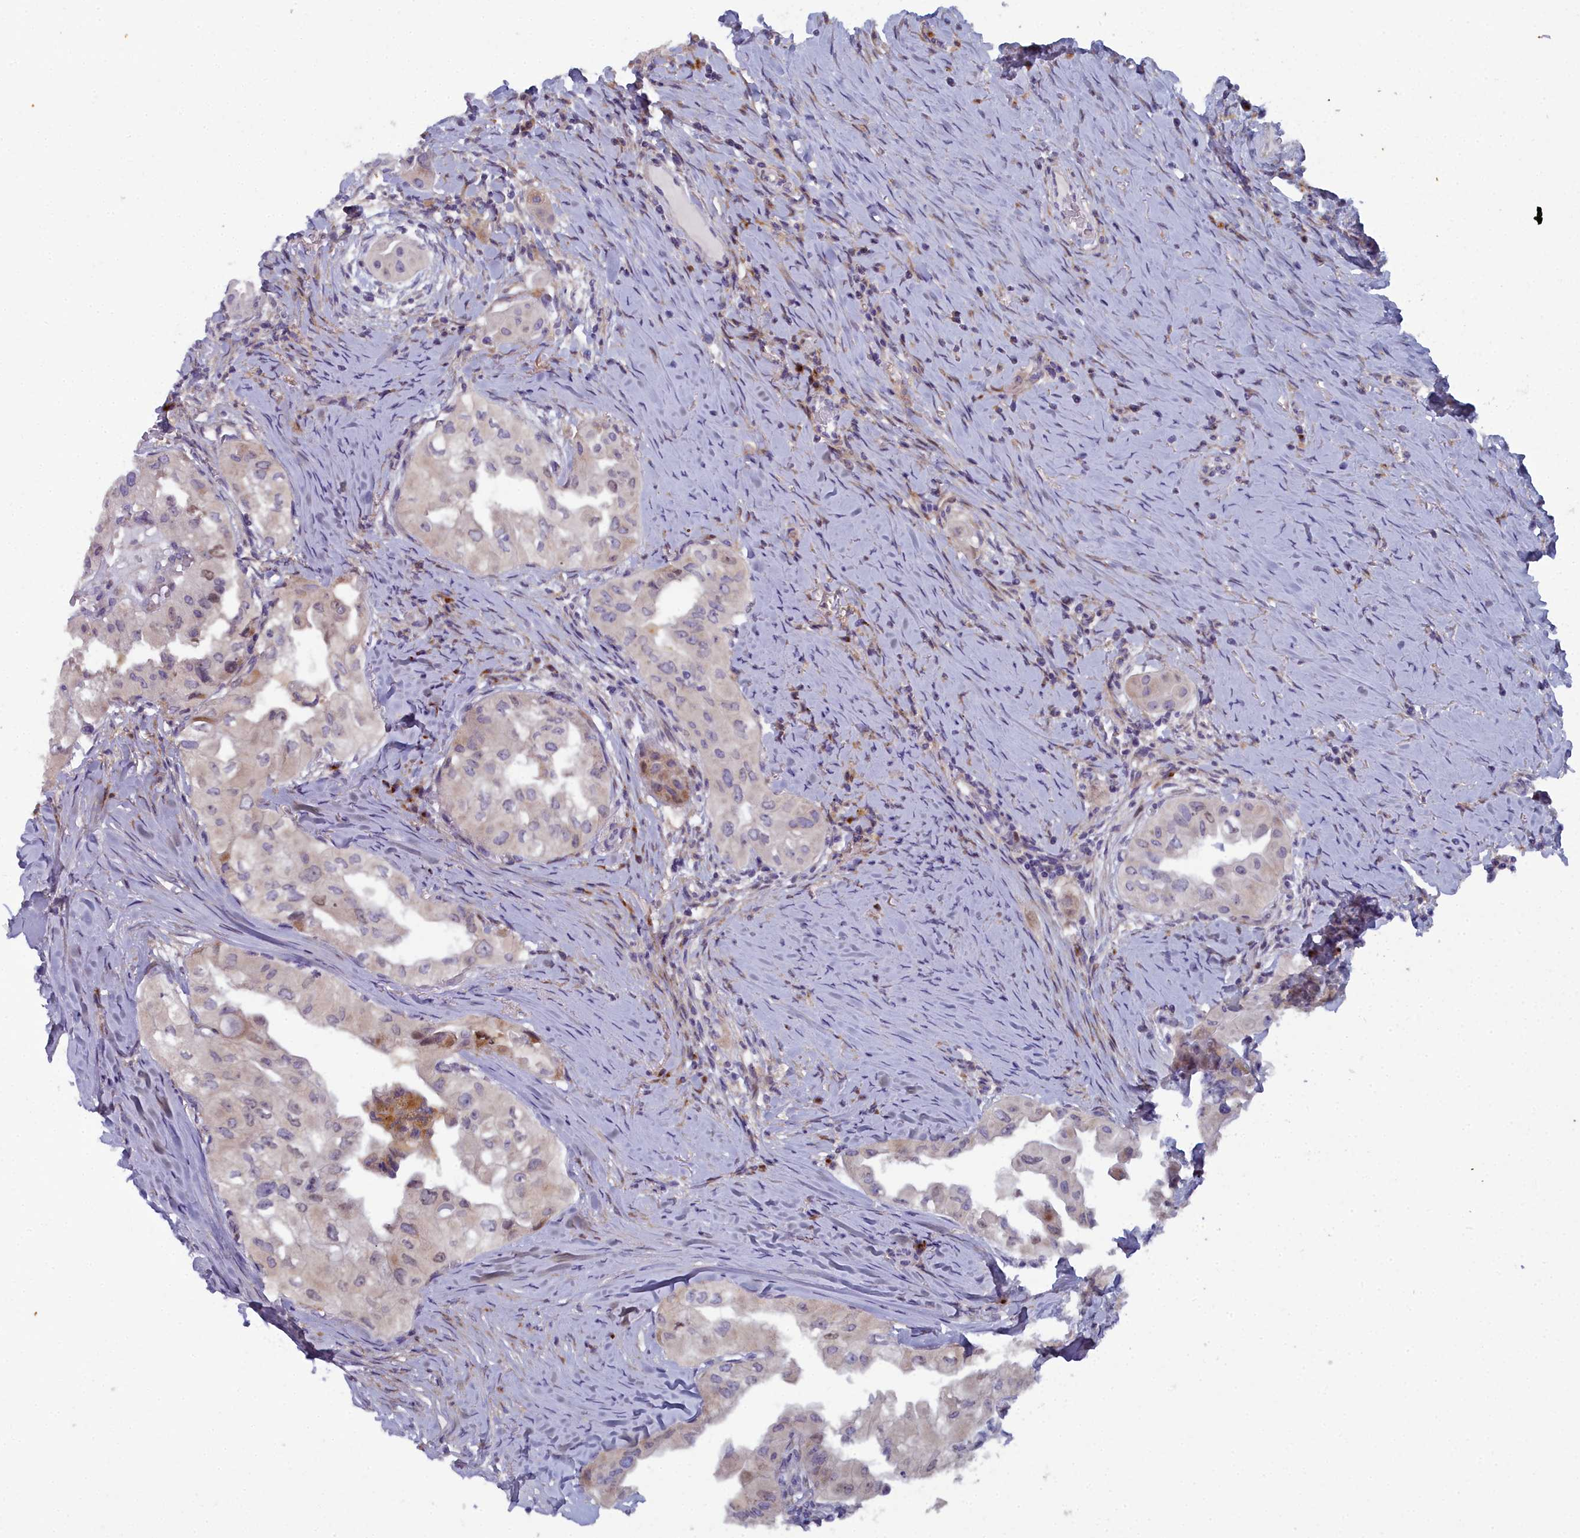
{"staining": {"intensity": "negative", "quantity": "none", "location": "none"}, "tissue": "thyroid cancer", "cell_type": "Tumor cells", "image_type": "cancer", "snomed": [{"axis": "morphology", "description": "Papillary adenocarcinoma, NOS"}, {"axis": "topography", "description": "Thyroid gland"}], "caption": "Tumor cells show no significant protein staining in thyroid cancer (papillary adenocarcinoma).", "gene": "B9D2", "patient": {"sex": "female", "age": 59}}